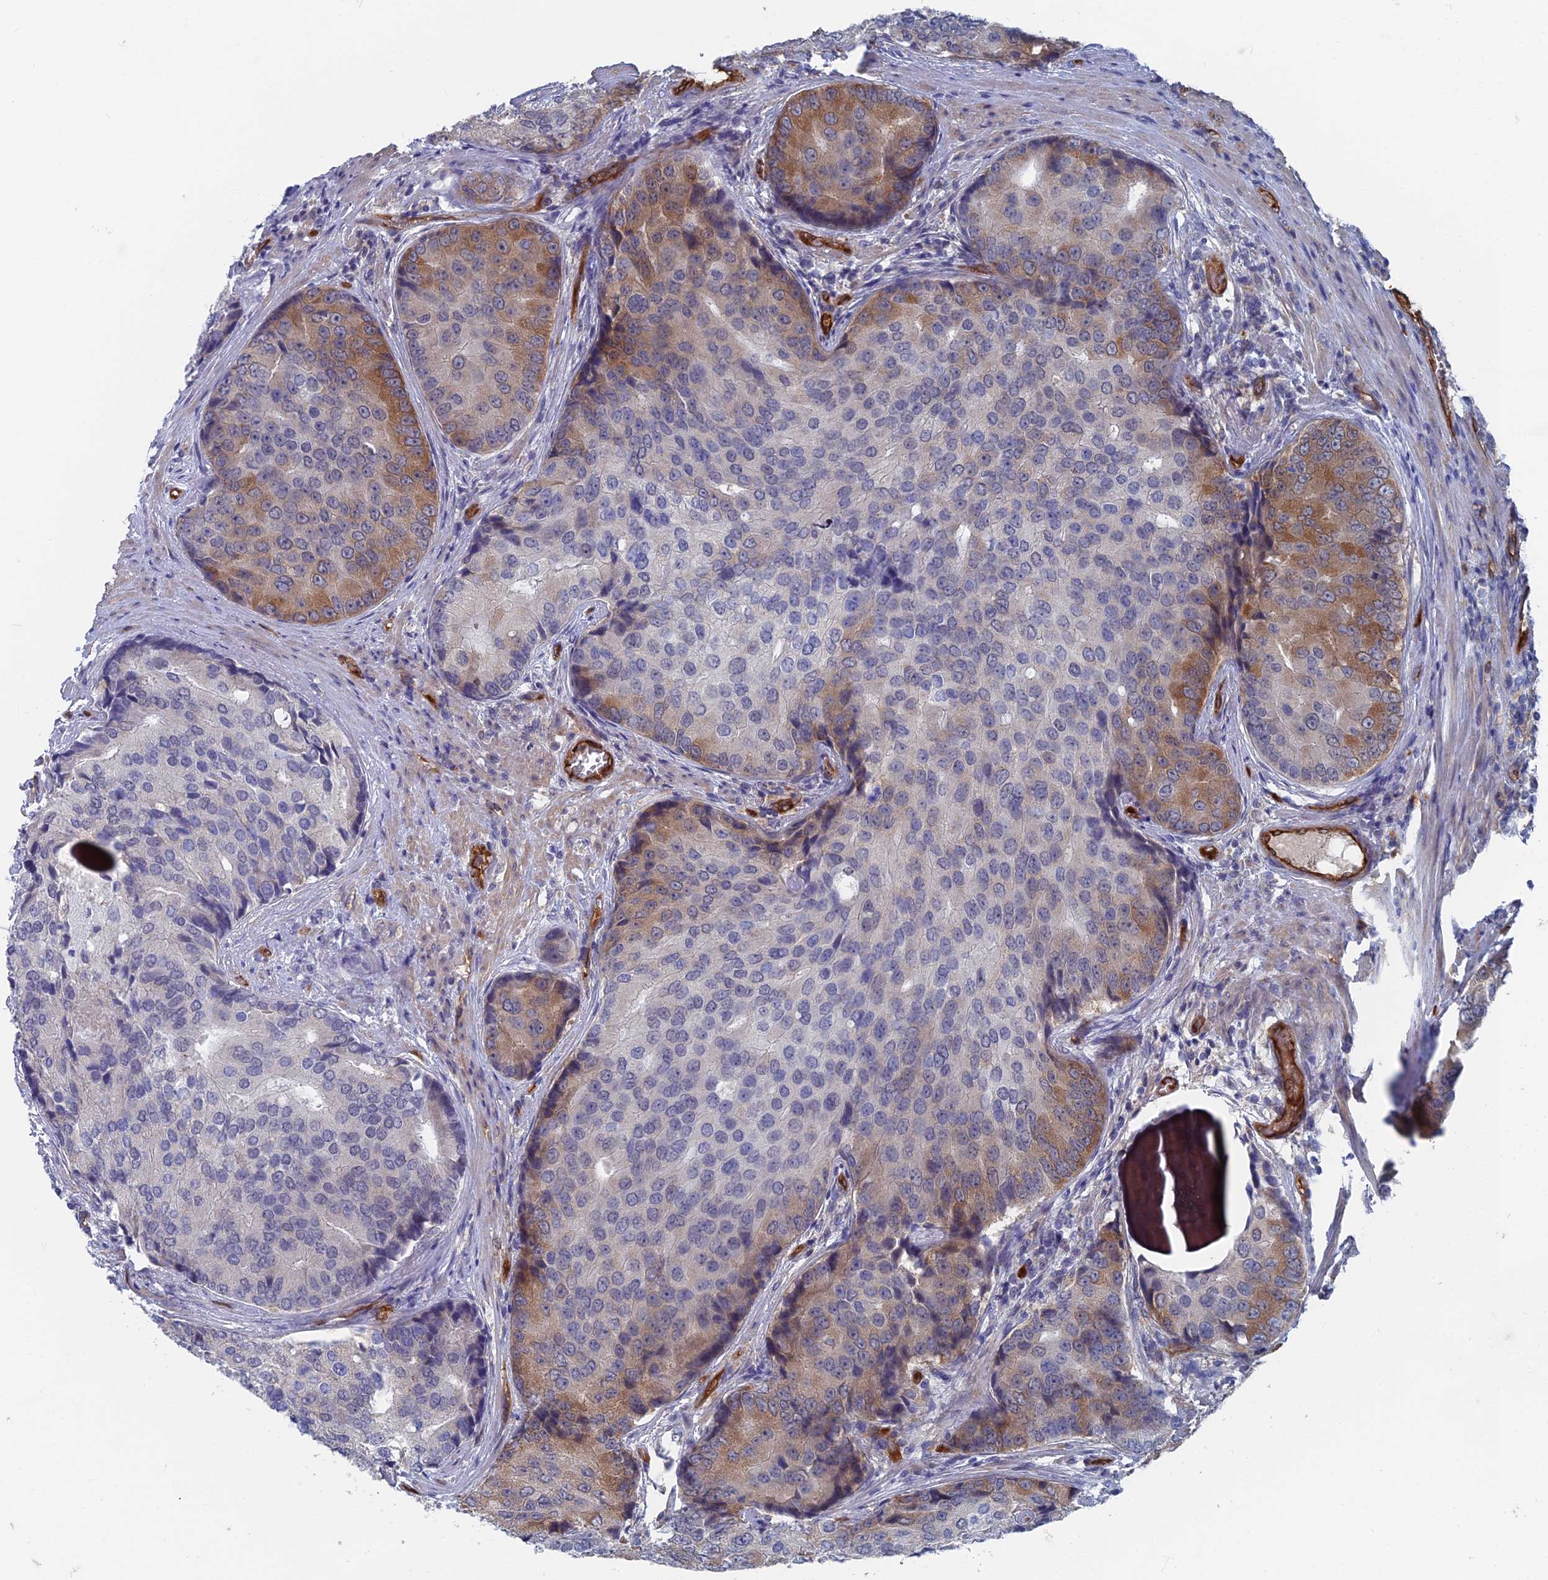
{"staining": {"intensity": "moderate", "quantity": "<25%", "location": "cytoplasmic/membranous"}, "tissue": "prostate cancer", "cell_type": "Tumor cells", "image_type": "cancer", "snomed": [{"axis": "morphology", "description": "Adenocarcinoma, High grade"}, {"axis": "topography", "description": "Prostate"}], "caption": "Immunohistochemical staining of prostate cancer displays moderate cytoplasmic/membranous protein expression in about <25% of tumor cells.", "gene": "ARAP3", "patient": {"sex": "male", "age": 62}}